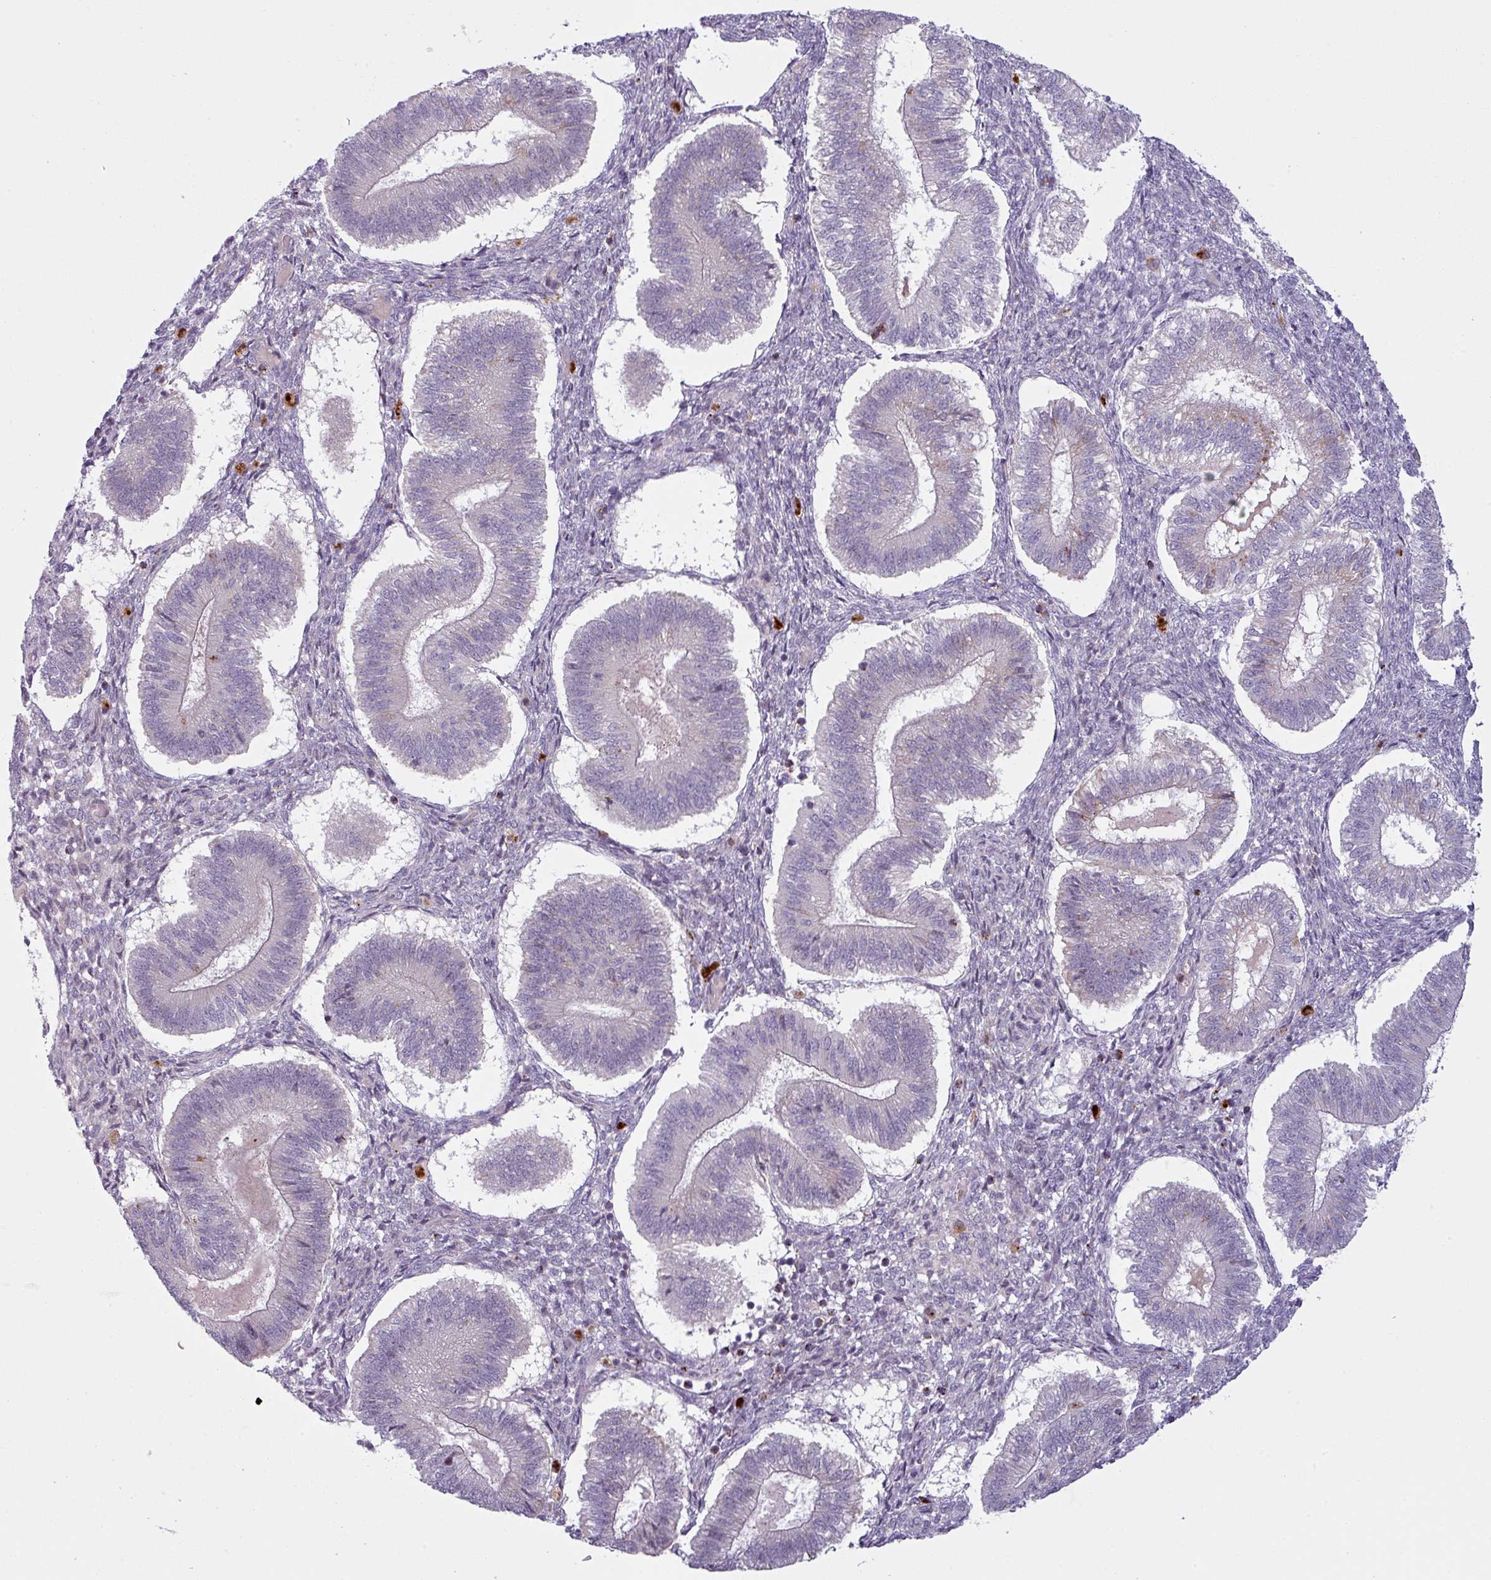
{"staining": {"intensity": "negative", "quantity": "none", "location": "none"}, "tissue": "endometrium", "cell_type": "Cells in endometrial stroma", "image_type": "normal", "snomed": [{"axis": "morphology", "description": "Normal tissue, NOS"}, {"axis": "topography", "description": "Endometrium"}], "caption": "Immunohistochemical staining of unremarkable human endometrium shows no significant expression in cells in endometrial stroma. The staining is performed using DAB (3,3'-diaminobenzidine) brown chromogen with nuclei counter-stained in using hematoxylin.", "gene": "MAP7D2", "patient": {"sex": "female", "age": 25}}